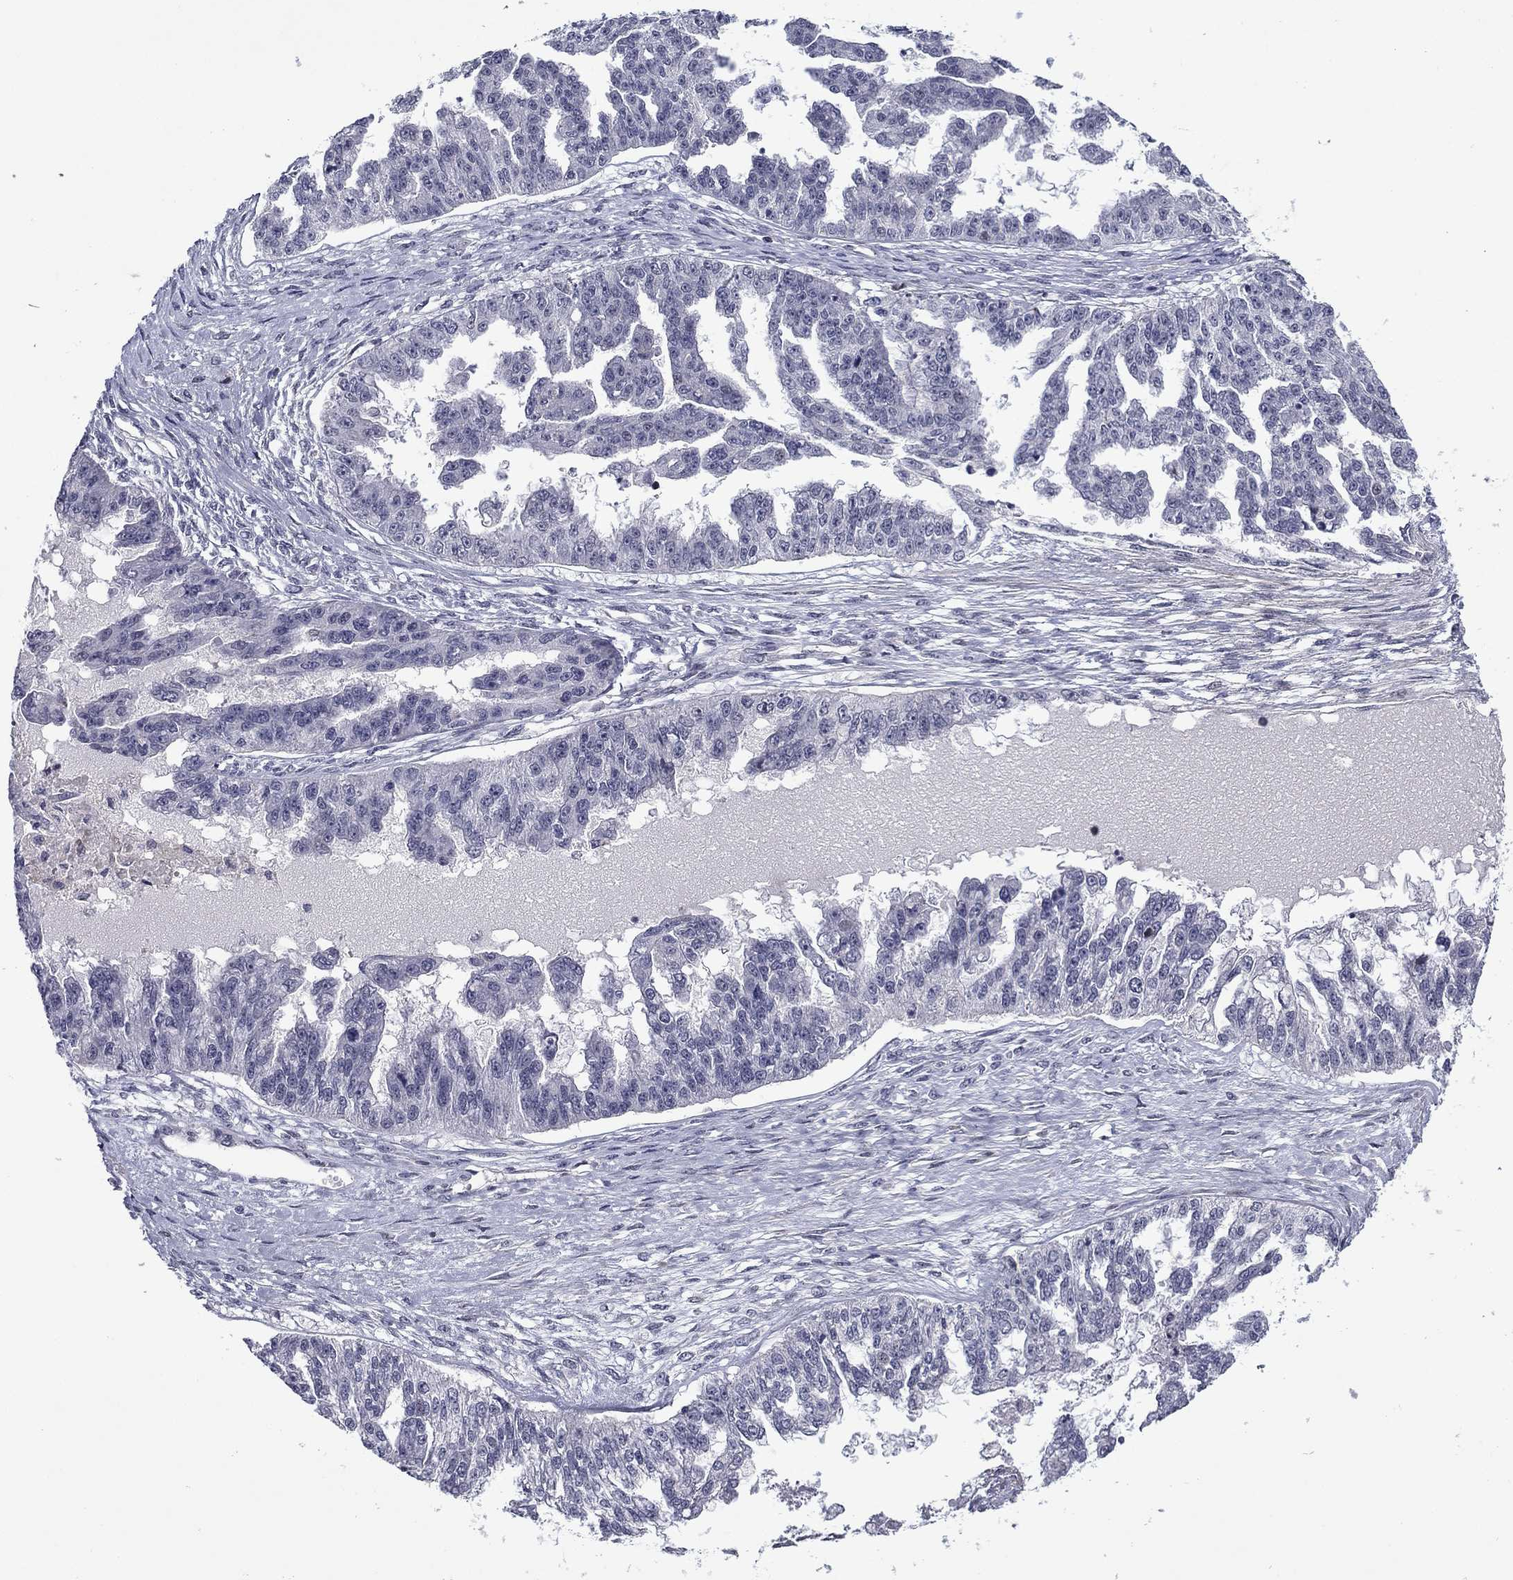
{"staining": {"intensity": "negative", "quantity": "none", "location": "none"}, "tissue": "ovarian cancer", "cell_type": "Tumor cells", "image_type": "cancer", "snomed": [{"axis": "morphology", "description": "Cystadenocarcinoma, serous, NOS"}, {"axis": "topography", "description": "Ovary"}], "caption": "Micrograph shows no significant protein expression in tumor cells of serous cystadenocarcinoma (ovarian).", "gene": "B3GAT1", "patient": {"sex": "female", "age": 58}}